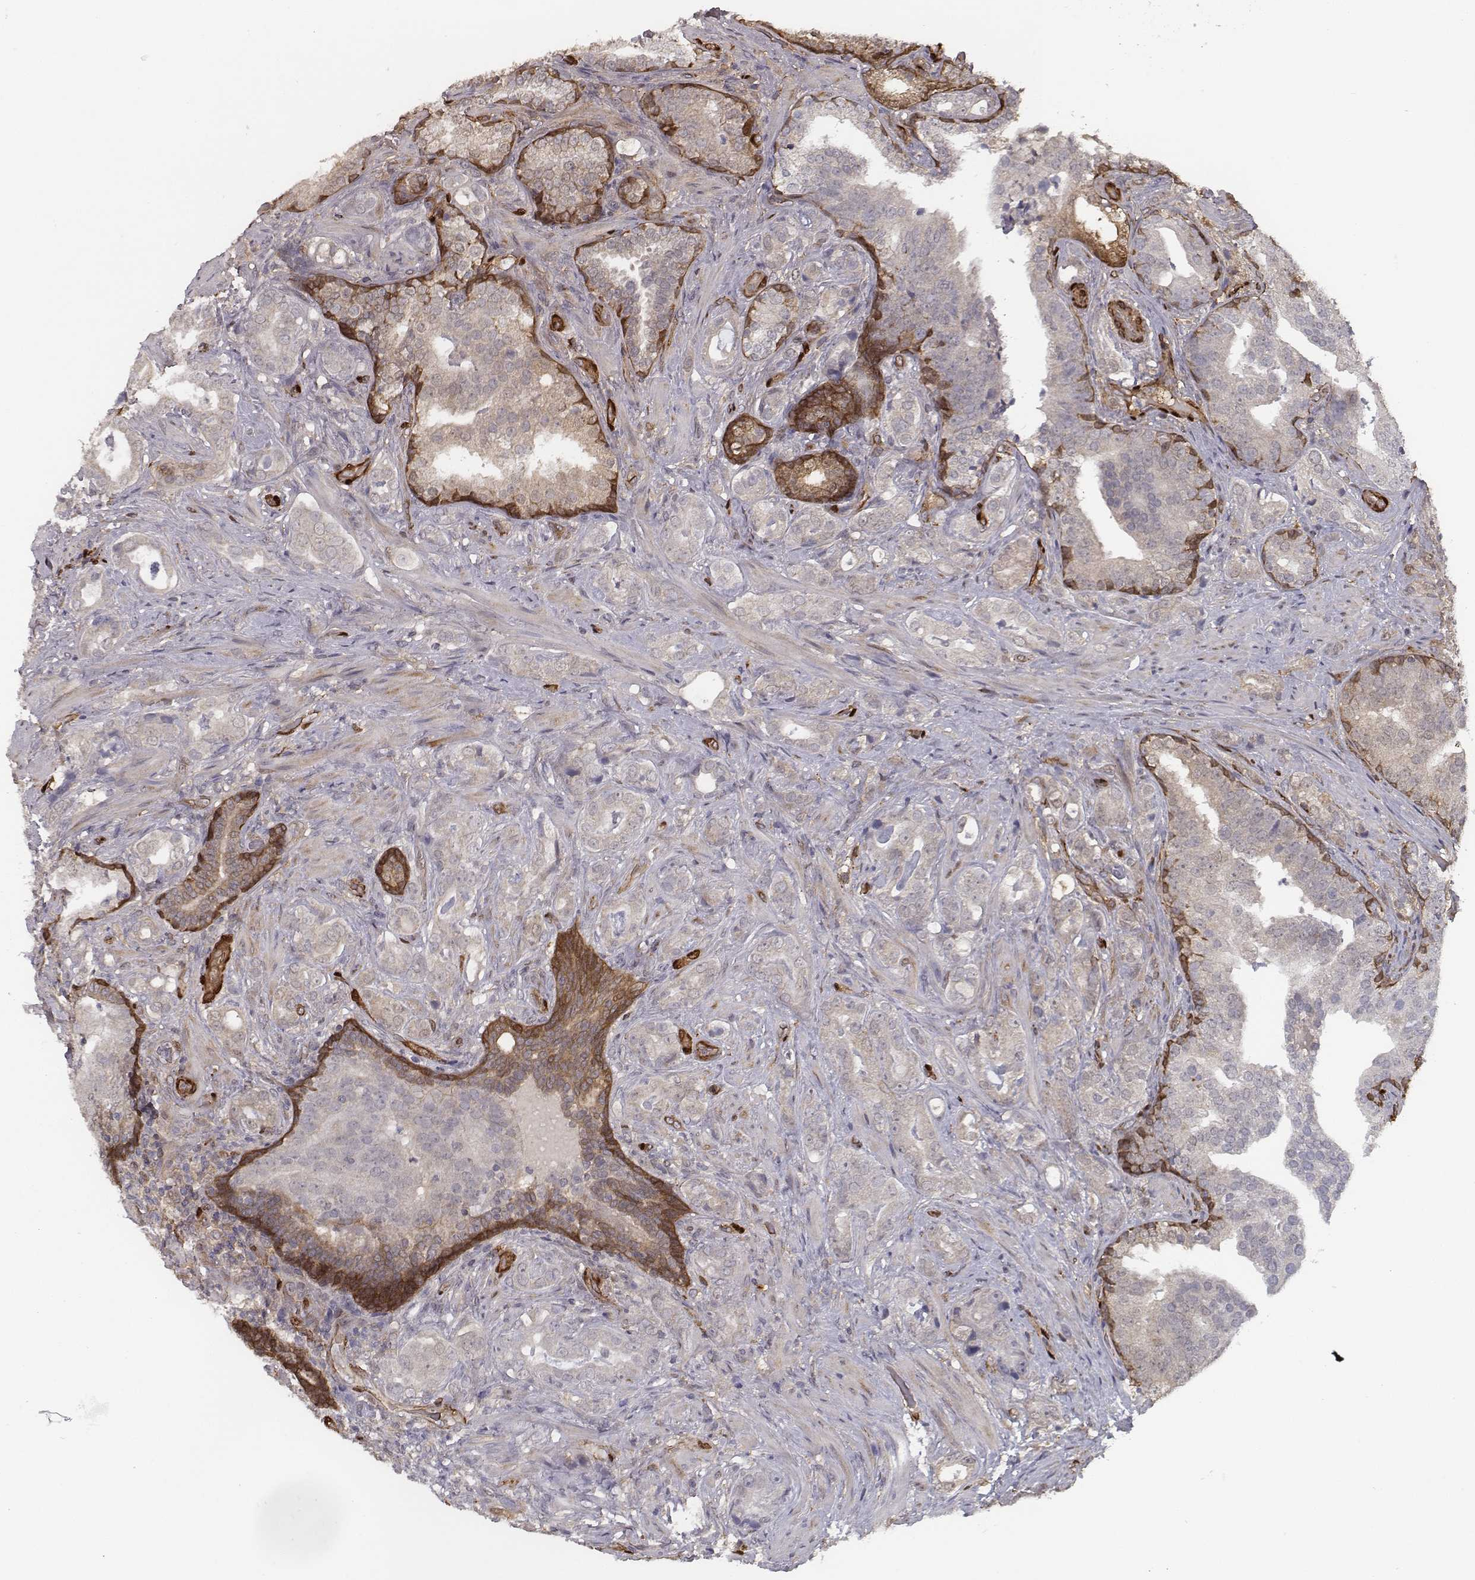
{"staining": {"intensity": "negative", "quantity": "none", "location": "none"}, "tissue": "prostate cancer", "cell_type": "Tumor cells", "image_type": "cancer", "snomed": [{"axis": "morphology", "description": "Adenocarcinoma, NOS"}, {"axis": "topography", "description": "Prostate"}], "caption": "Tumor cells are negative for protein expression in human prostate cancer (adenocarcinoma).", "gene": "ISYNA1", "patient": {"sex": "male", "age": 57}}